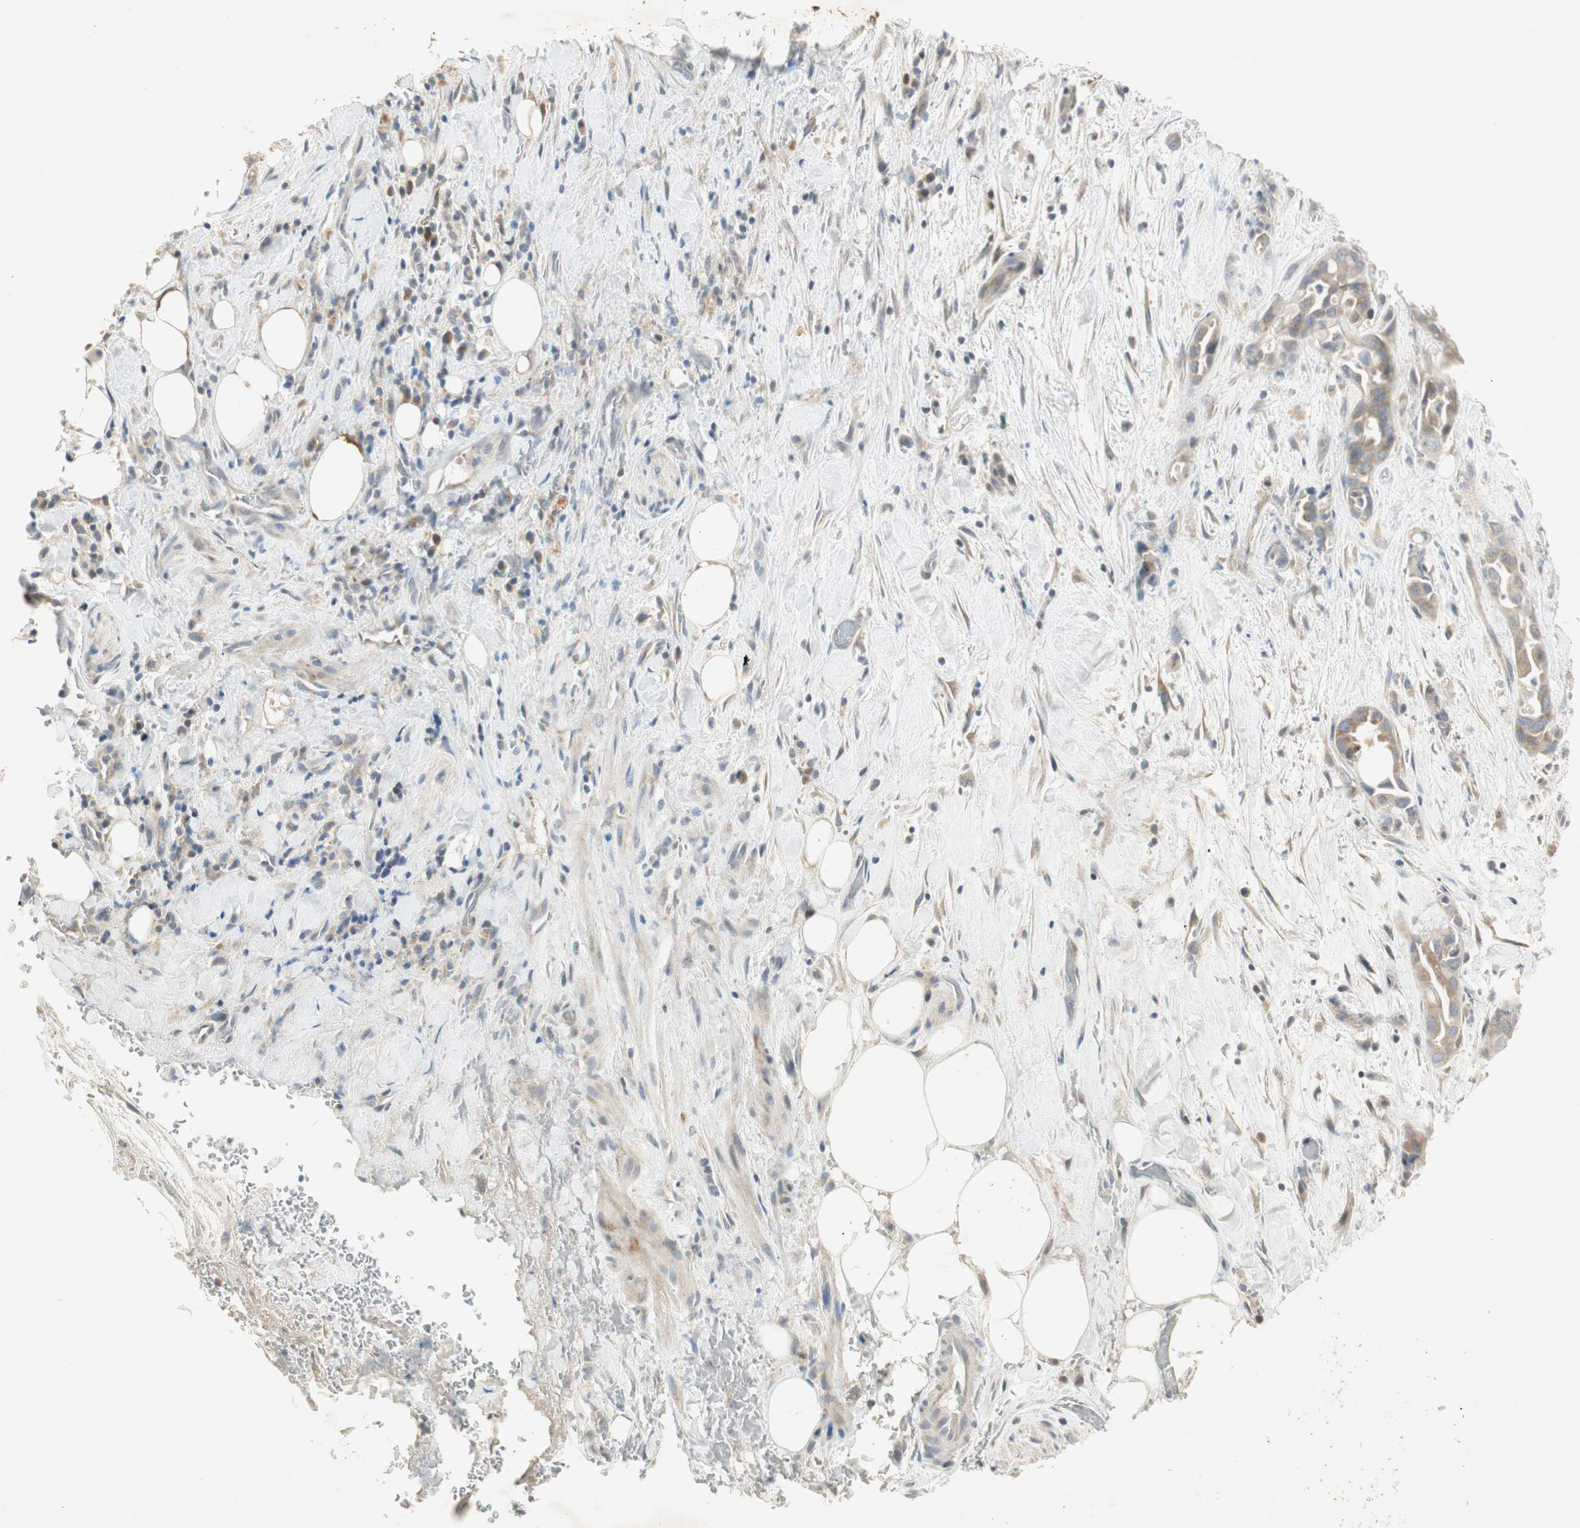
{"staining": {"intensity": "moderate", "quantity": ">75%", "location": "cytoplasmic/membranous"}, "tissue": "liver cancer", "cell_type": "Tumor cells", "image_type": "cancer", "snomed": [{"axis": "morphology", "description": "Cholangiocarcinoma"}, {"axis": "topography", "description": "Liver"}], "caption": "Cholangiocarcinoma (liver) tissue exhibits moderate cytoplasmic/membranous staining in approximately >75% of tumor cells", "gene": "USP2", "patient": {"sex": "female", "age": 68}}